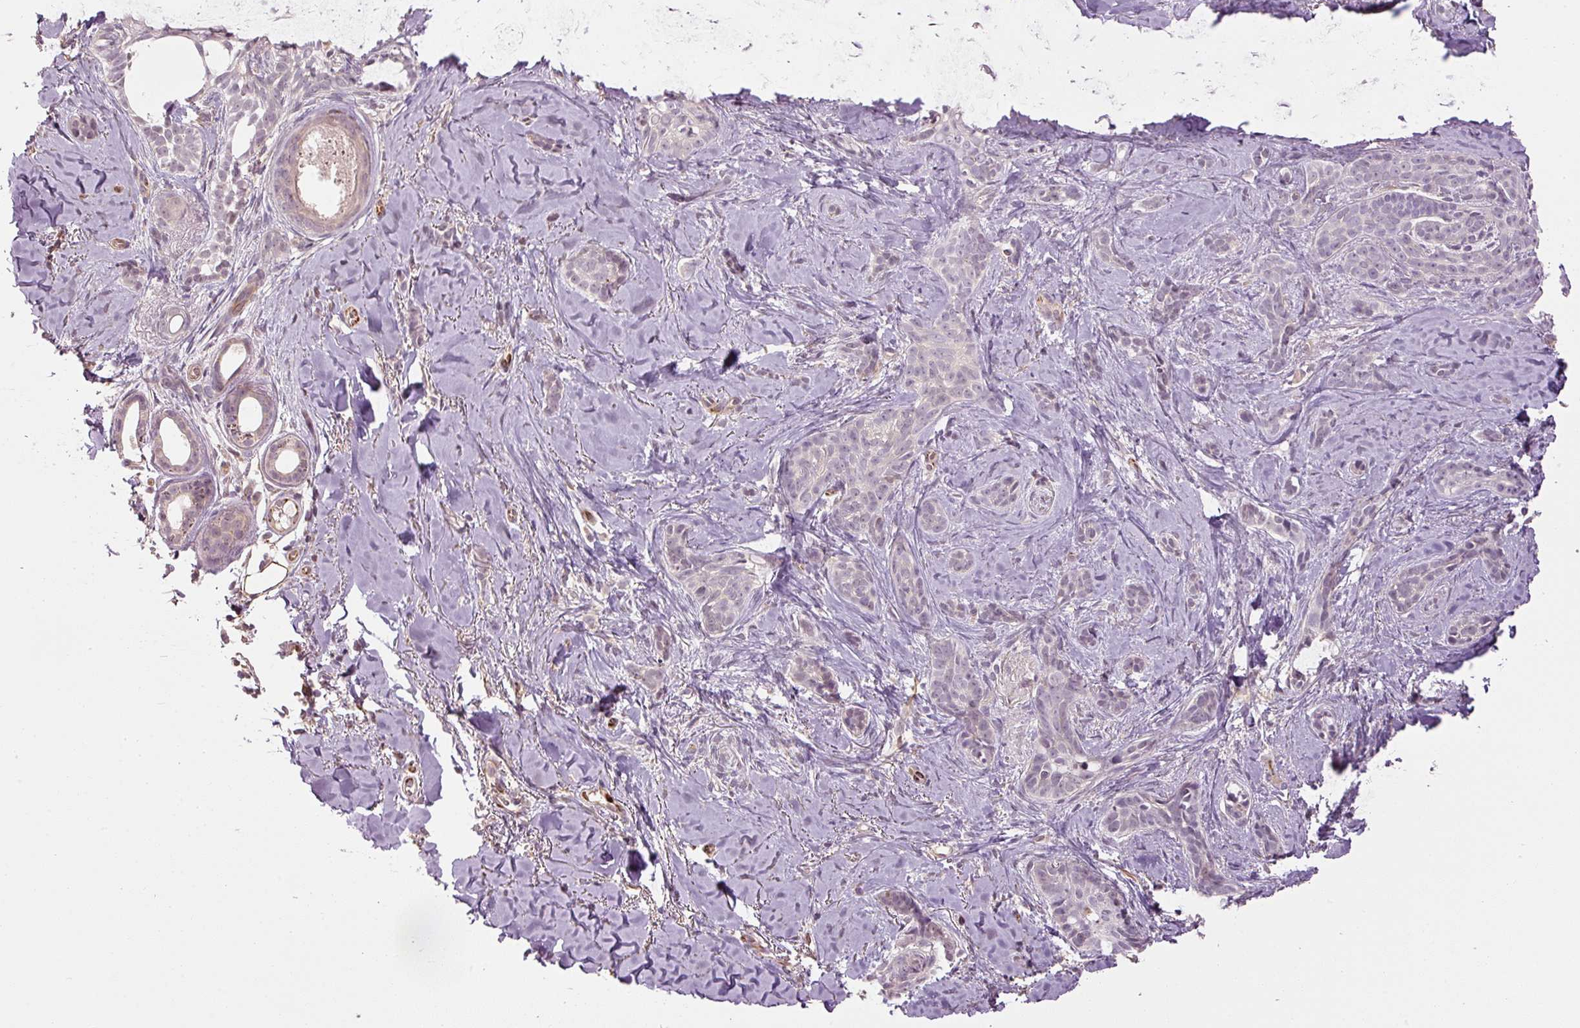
{"staining": {"intensity": "negative", "quantity": "none", "location": "none"}, "tissue": "skin cancer", "cell_type": "Tumor cells", "image_type": "cancer", "snomed": [{"axis": "morphology", "description": "Basal cell carcinoma"}, {"axis": "topography", "description": "Skin"}], "caption": "Photomicrograph shows no protein expression in tumor cells of skin cancer (basal cell carcinoma) tissue.", "gene": "CDC20B", "patient": {"sex": "female", "age": 55}}